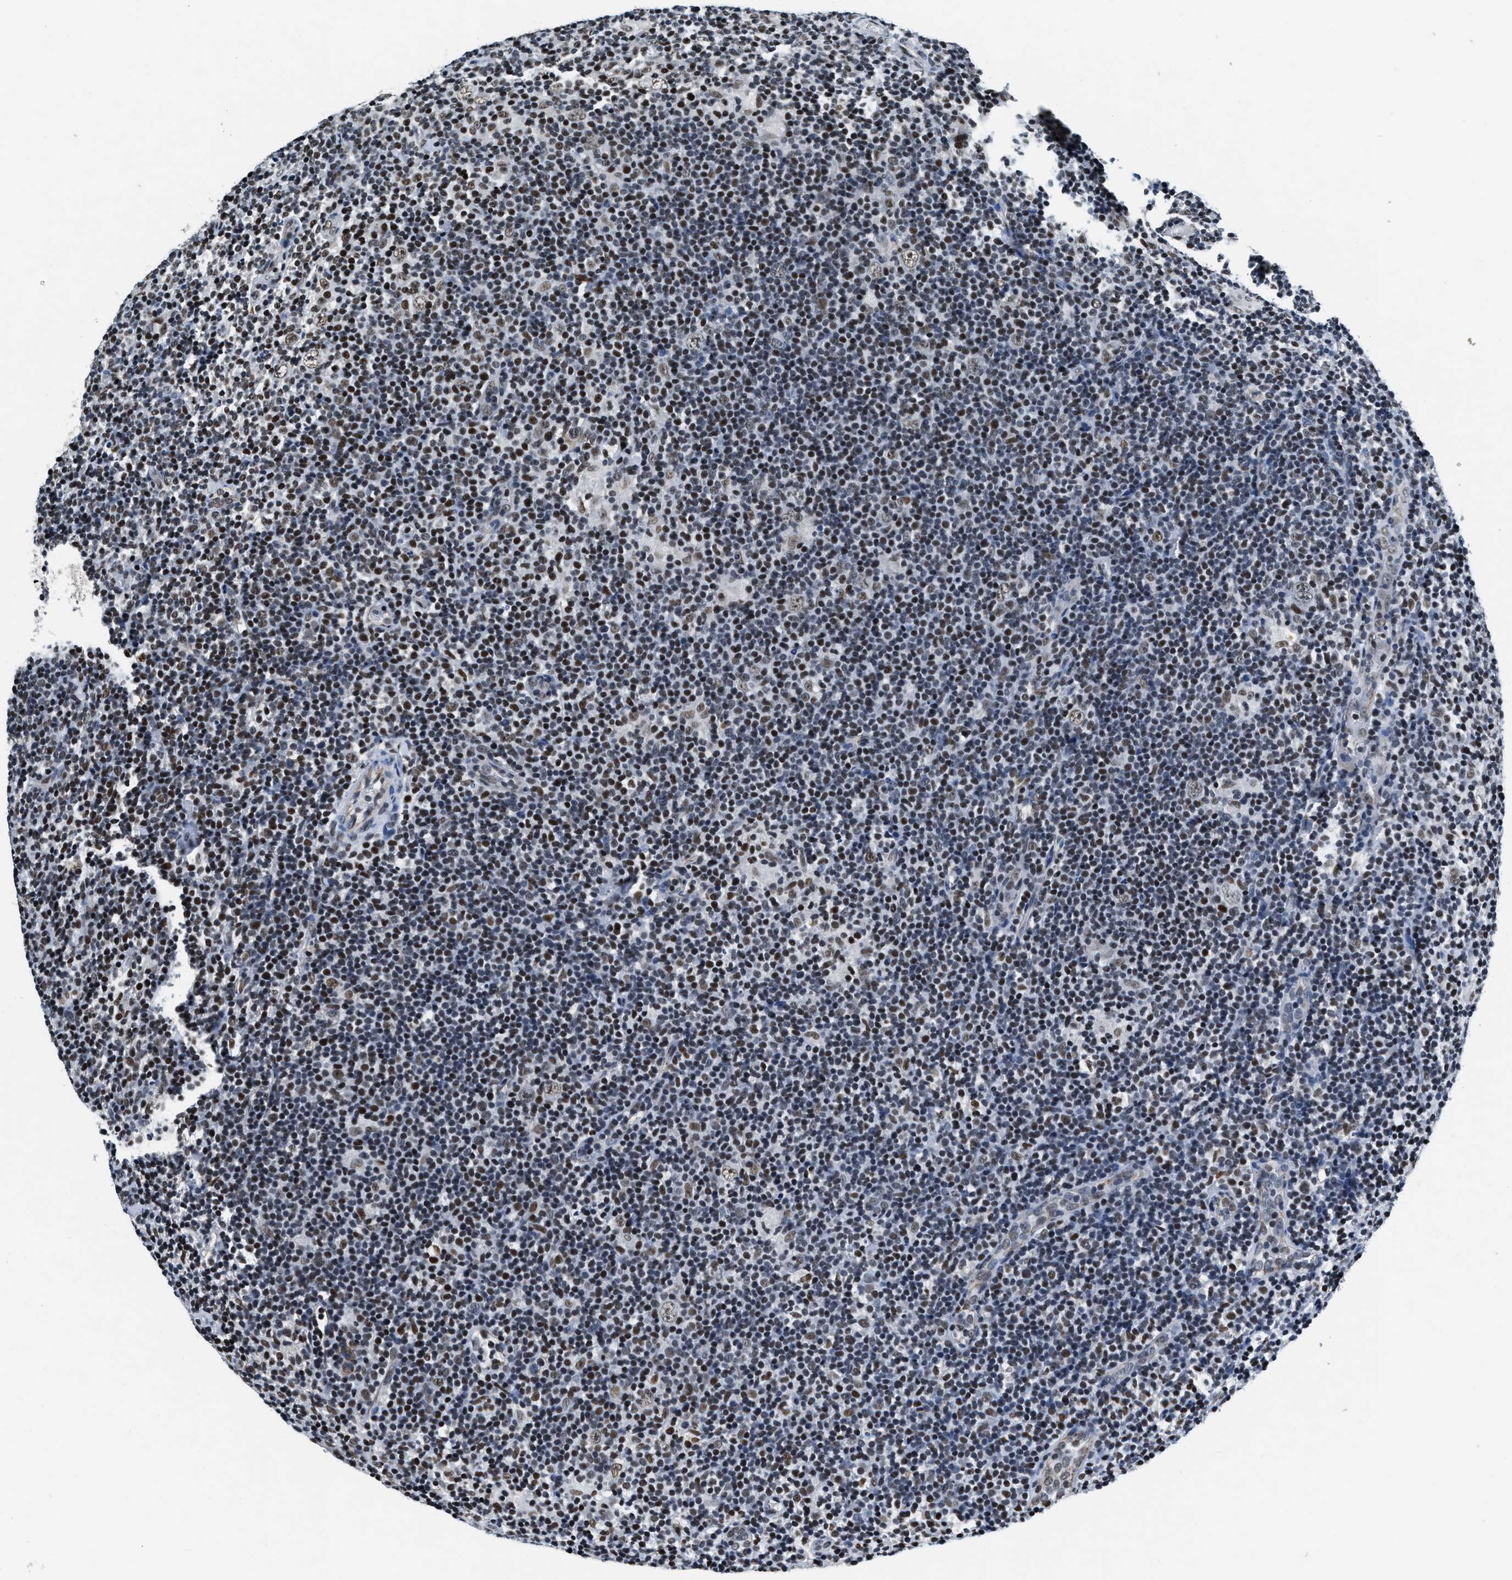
{"staining": {"intensity": "weak", "quantity": ">75%", "location": "nuclear"}, "tissue": "lymphoma", "cell_type": "Tumor cells", "image_type": "cancer", "snomed": [{"axis": "morphology", "description": "Hodgkin's disease, NOS"}, {"axis": "topography", "description": "Lymph node"}], "caption": "Protein expression analysis of human Hodgkin's disease reveals weak nuclear positivity in approximately >75% of tumor cells. (IHC, brightfield microscopy, high magnification).", "gene": "CCNE1", "patient": {"sex": "female", "age": 57}}